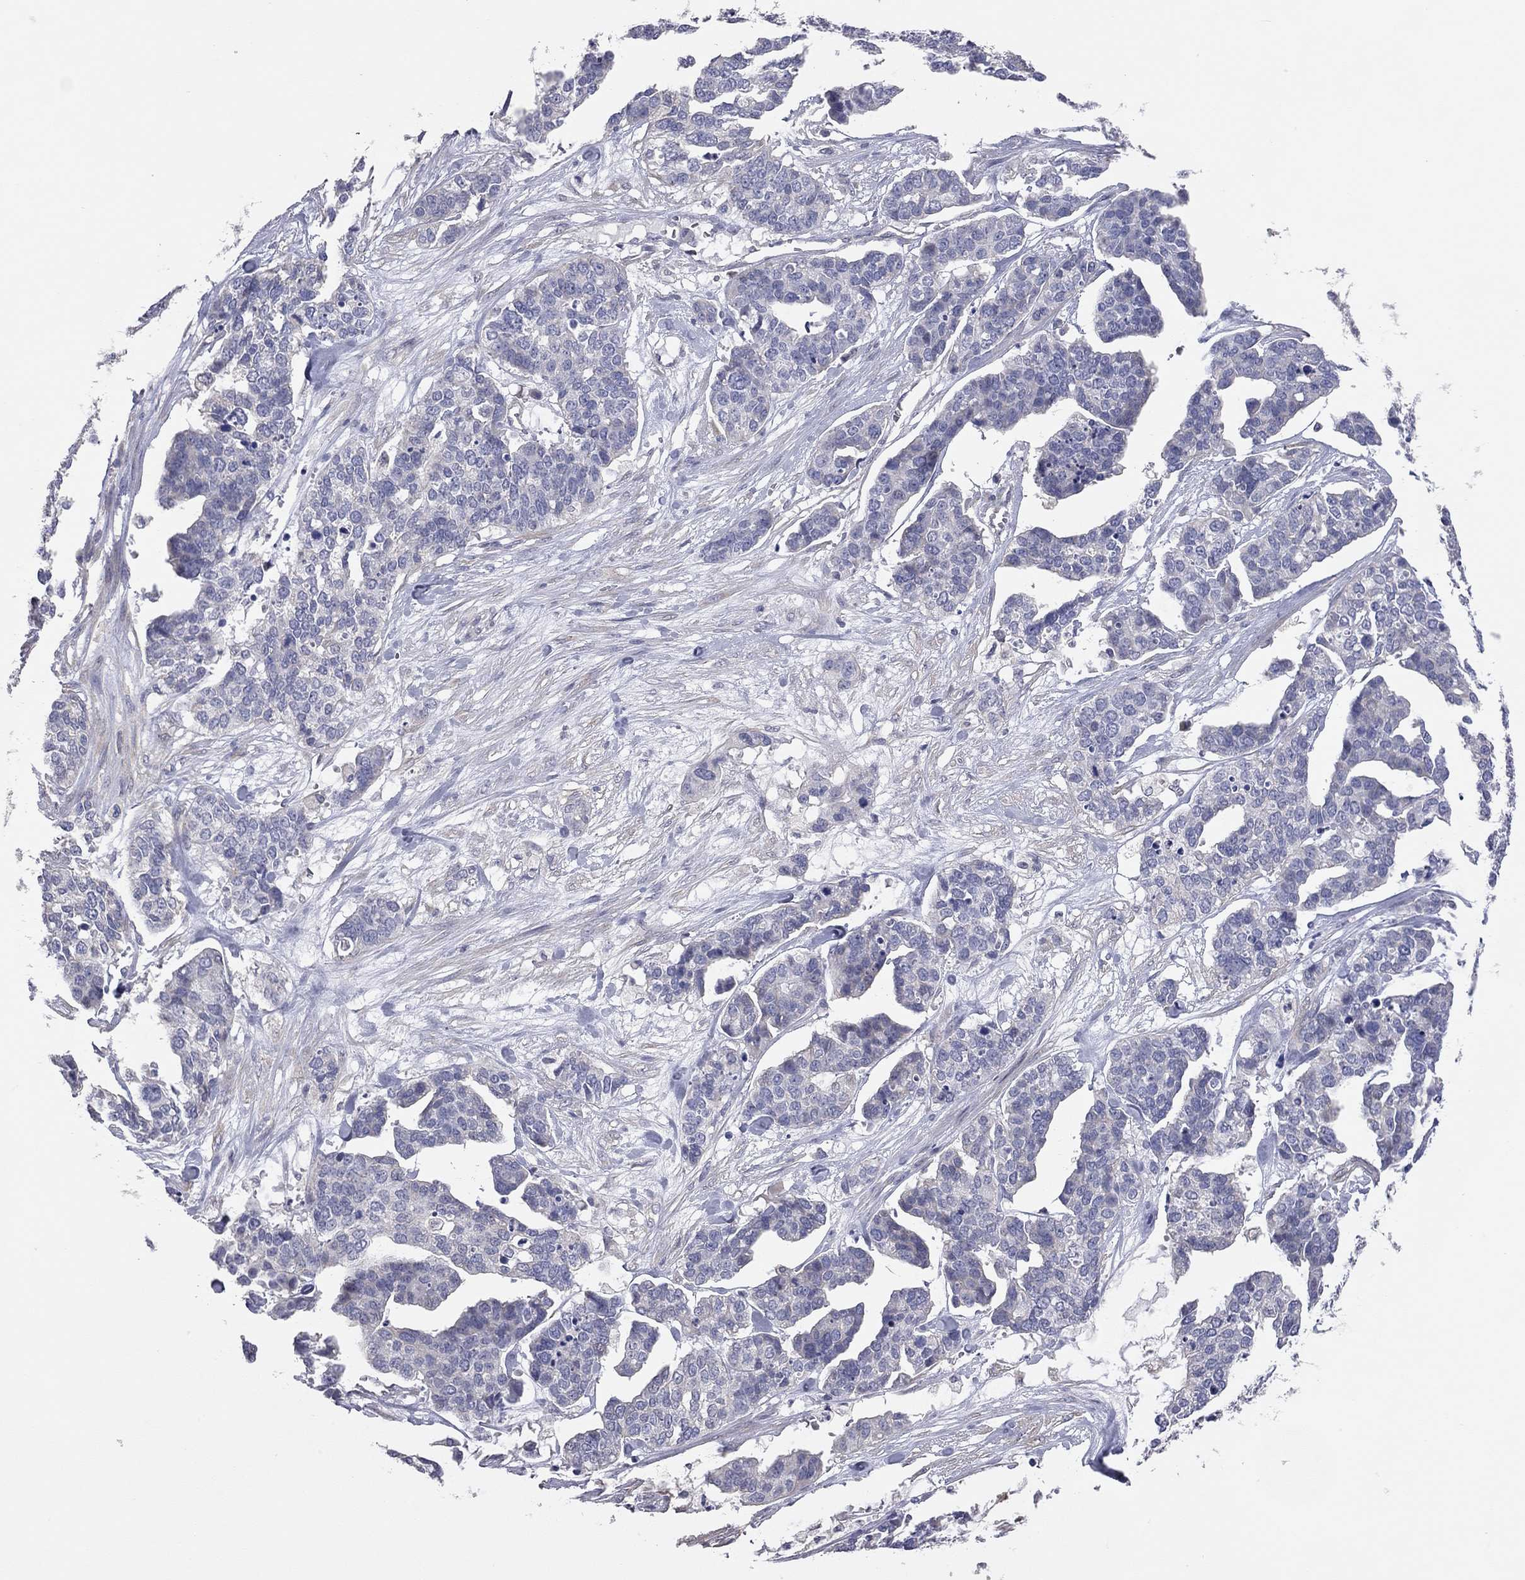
{"staining": {"intensity": "negative", "quantity": "none", "location": "none"}, "tissue": "ovarian cancer", "cell_type": "Tumor cells", "image_type": "cancer", "snomed": [{"axis": "morphology", "description": "Carcinoma, endometroid"}, {"axis": "topography", "description": "Ovary"}], "caption": "Immunohistochemistry (IHC) of human ovarian cancer (endometroid carcinoma) shows no positivity in tumor cells.", "gene": "KCNB1", "patient": {"sex": "female", "age": 65}}